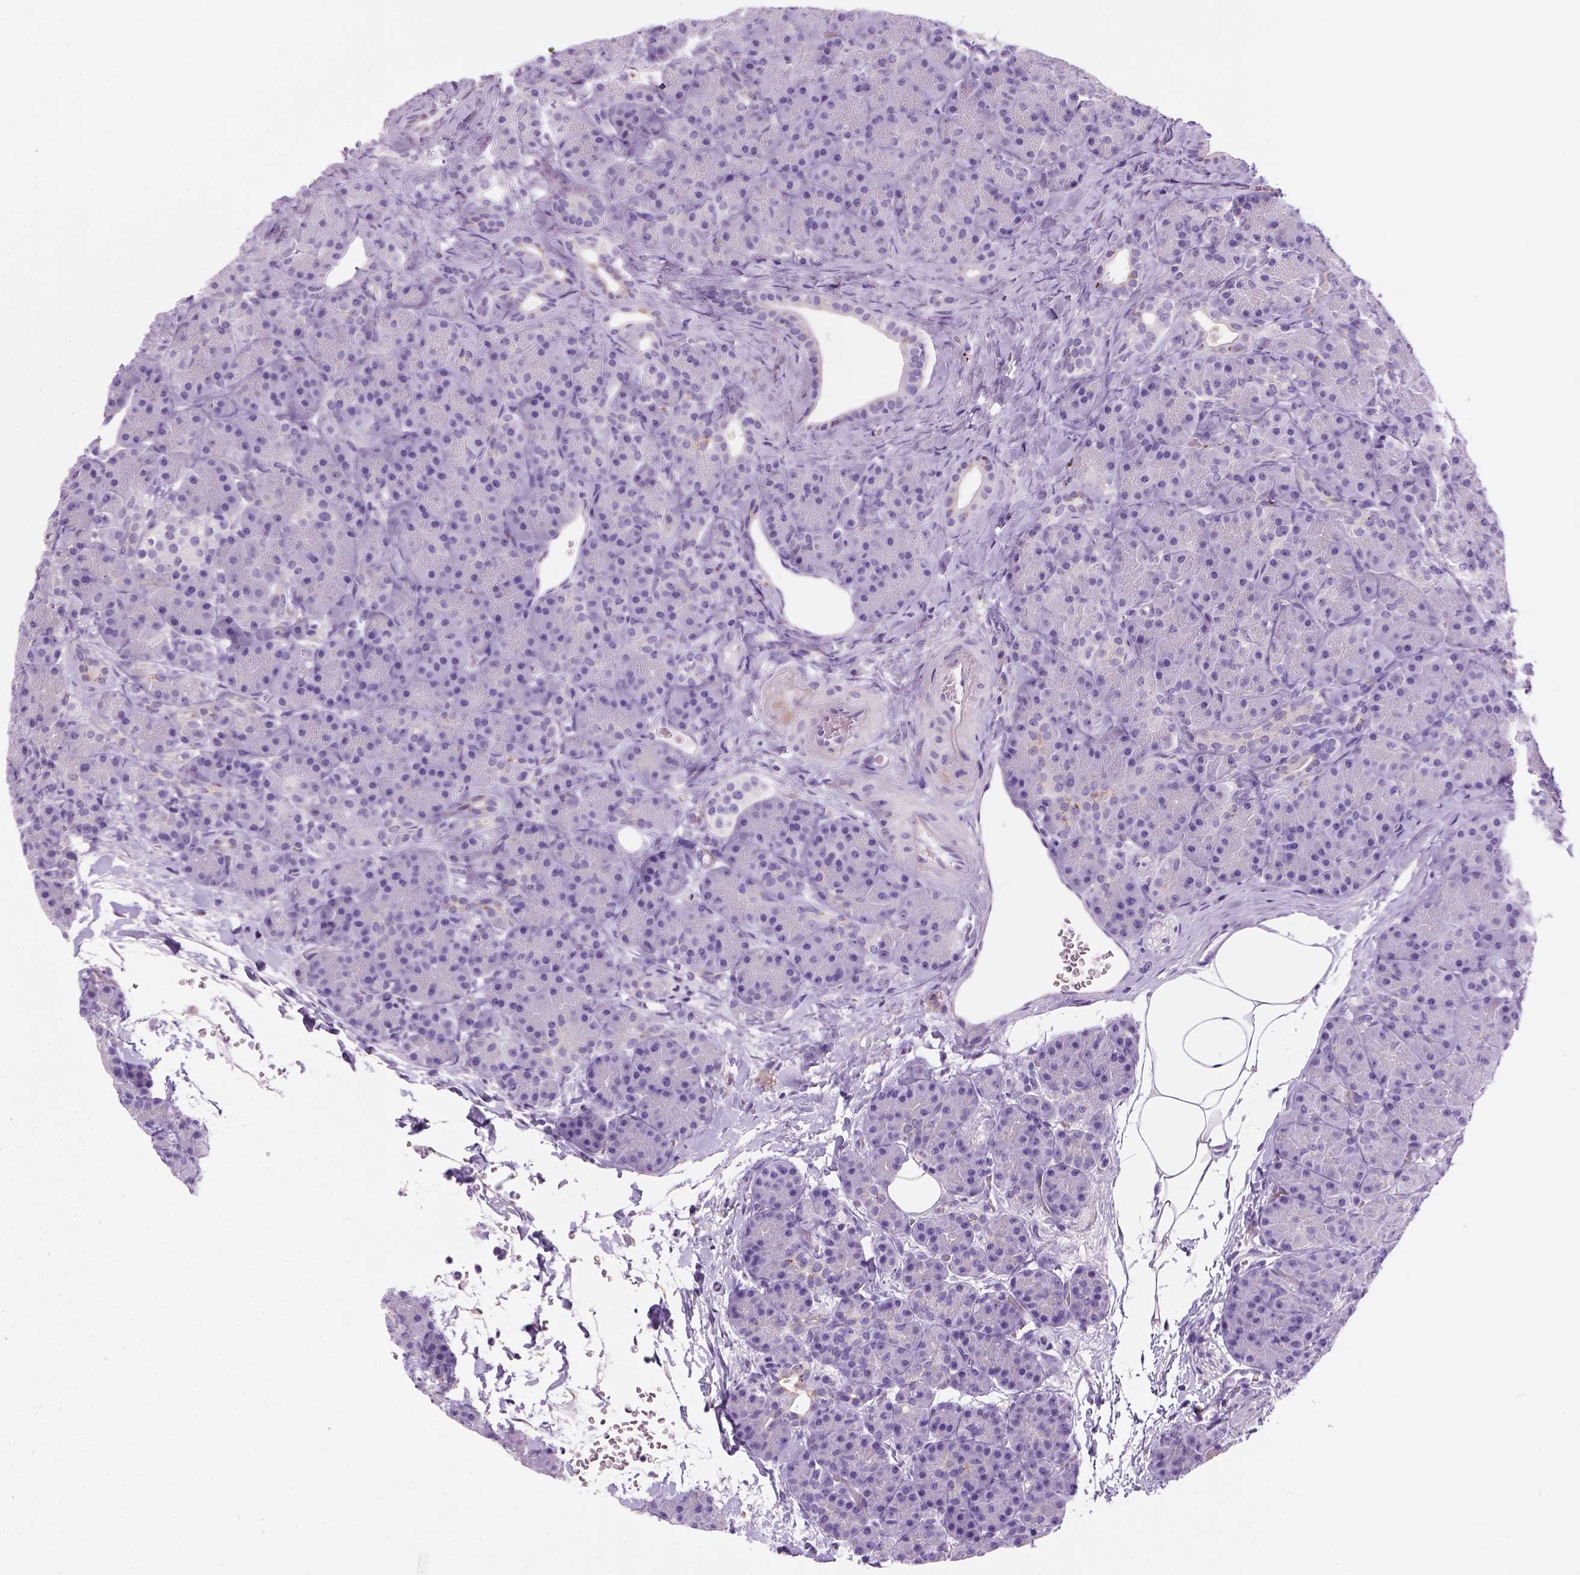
{"staining": {"intensity": "negative", "quantity": "none", "location": "none"}, "tissue": "pancreas", "cell_type": "Exocrine glandular cells", "image_type": "normal", "snomed": [{"axis": "morphology", "description": "Normal tissue, NOS"}, {"axis": "topography", "description": "Pancreas"}], "caption": "The micrograph displays no significant staining in exocrine glandular cells of pancreas. Brightfield microscopy of immunohistochemistry (IHC) stained with DAB (3,3'-diaminobenzidine) (brown) and hematoxylin (blue), captured at high magnification.", "gene": "ARHGEF33", "patient": {"sex": "male", "age": 57}}